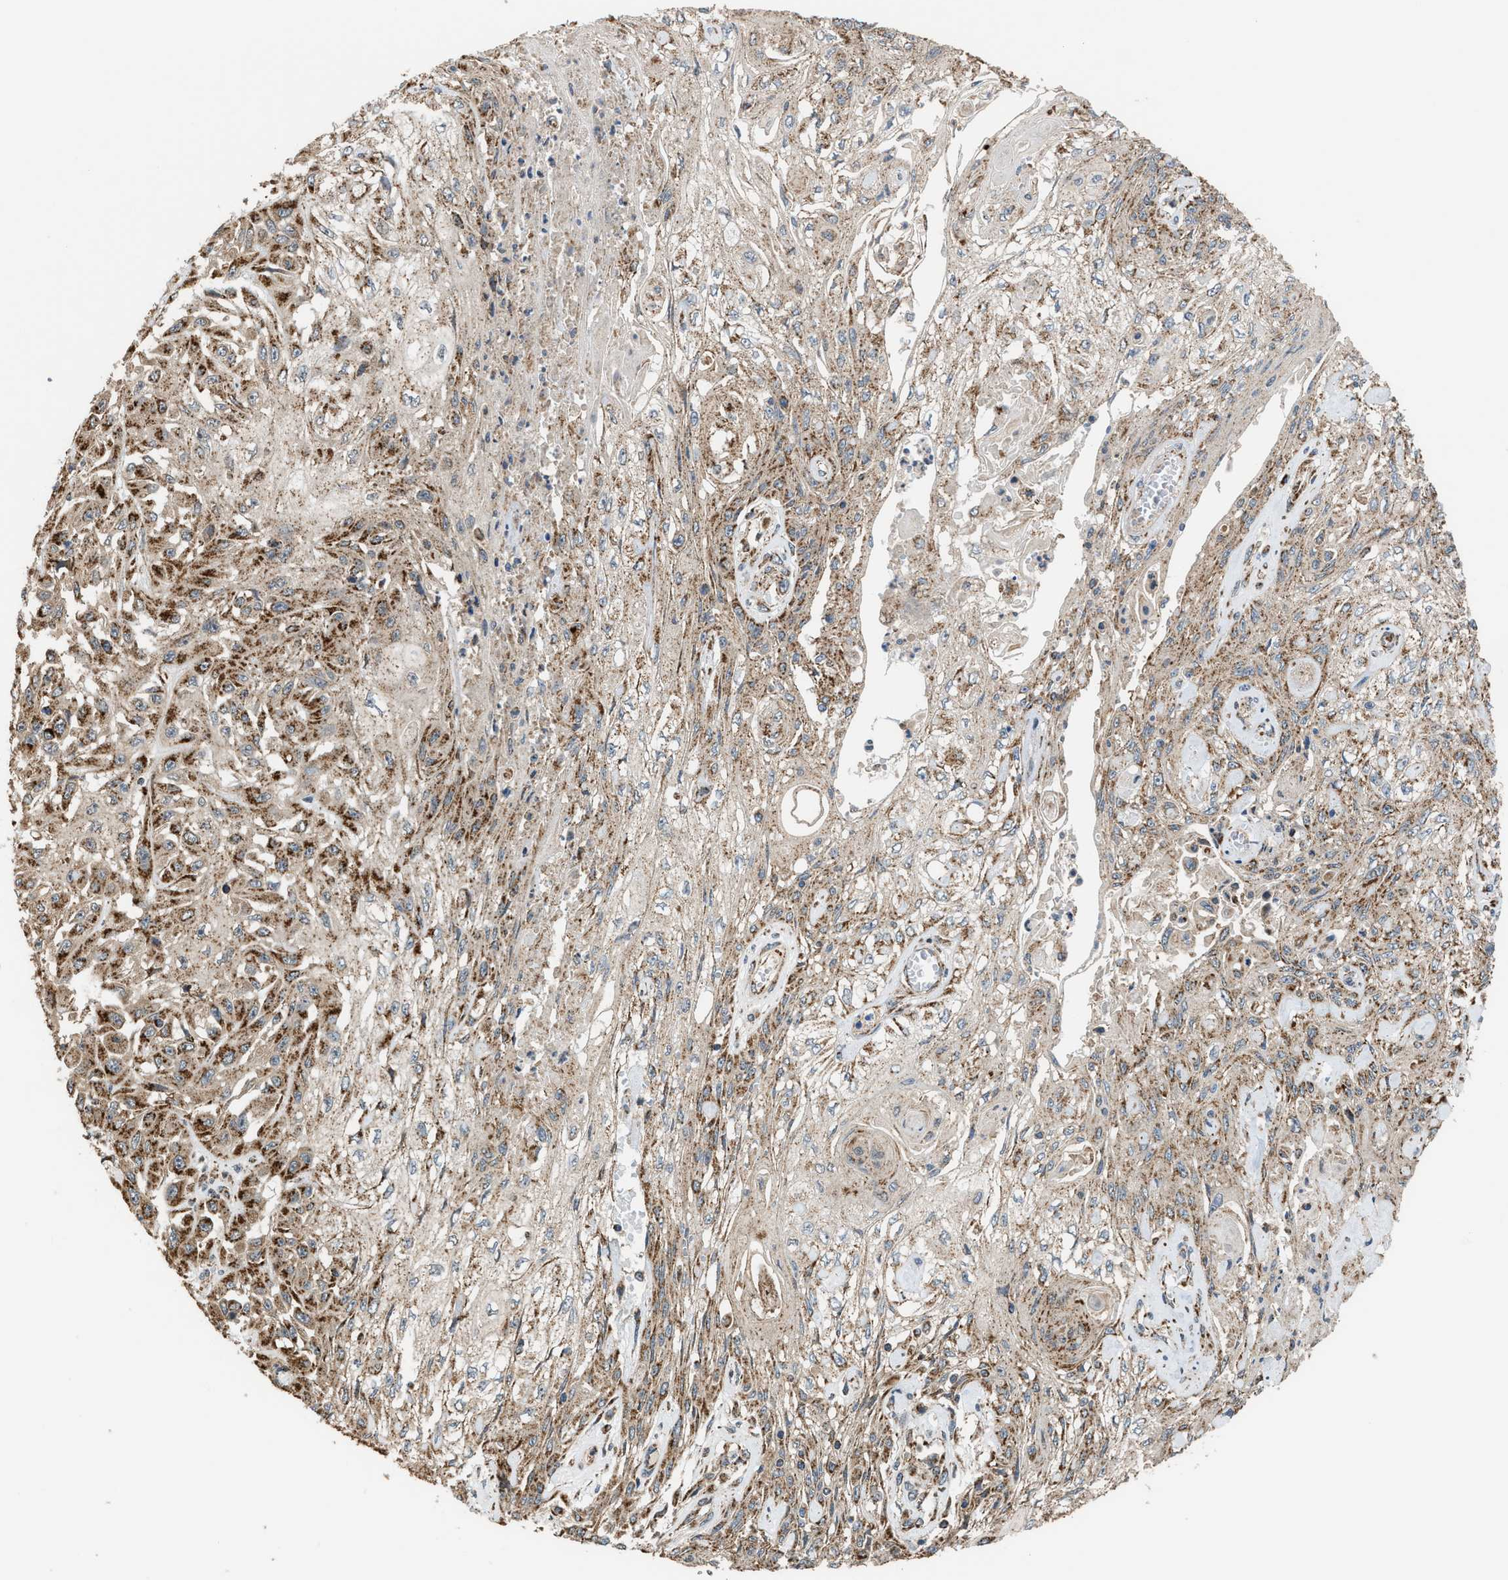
{"staining": {"intensity": "moderate", "quantity": ">75%", "location": "cytoplasmic/membranous"}, "tissue": "skin cancer", "cell_type": "Tumor cells", "image_type": "cancer", "snomed": [{"axis": "morphology", "description": "Squamous cell carcinoma, NOS"}, {"axis": "morphology", "description": "Squamous cell carcinoma, metastatic, NOS"}, {"axis": "topography", "description": "Skin"}, {"axis": "topography", "description": "Lymph node"}], "caption": "Protein staining demonstrates moderate cytoplasmic/membranous positivity in about >75% of tumor cells in squamous cell carcinoma (skin). (DAB (3,3'-diaminobenzidine) = brown stain, brightfield microscopy at high magnification).", "gene": "SGSM2", "patient": {"sex": "male", "age": 75}}